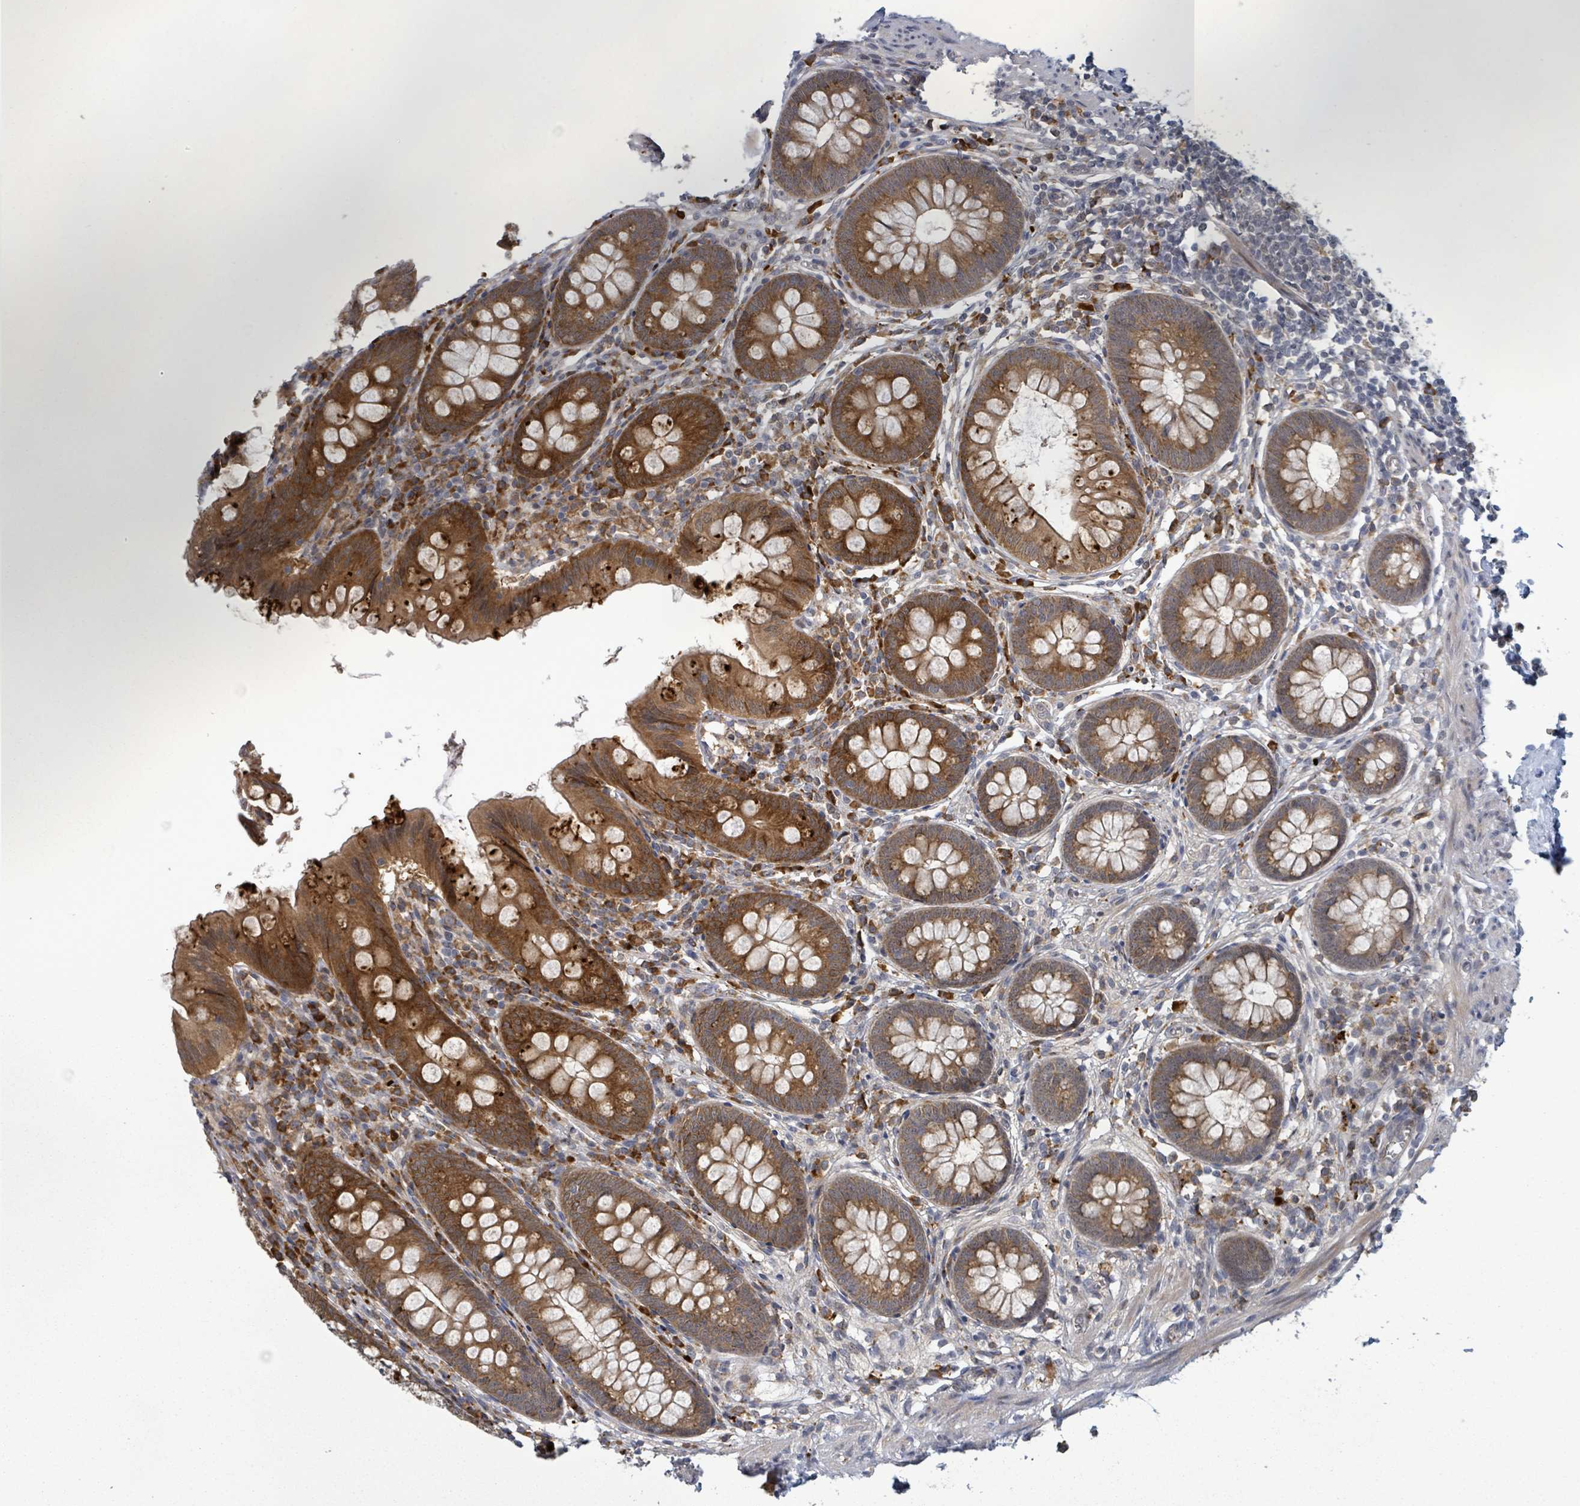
{"staining": {"intensity": "moderate", "quantity": ">75%", "location": "cytoplasmic/membranous"}, "tissue": "appendix", "cell_type": "Glandular cells", "image_type": "normal", "snomed": [{"axis": "morphology", "description": "Normal tissue, NOS"}, {"axis": "topography", "description": "Appendix"}], "caption": "Moderate cytoplasmic/membranous positivity for a protein is seen in approximately >75% of glandular cells of normal appendix using immunohistochemistry.", "gene": "SHROOM2", "patient": {"sex": "female", "age": 51}}